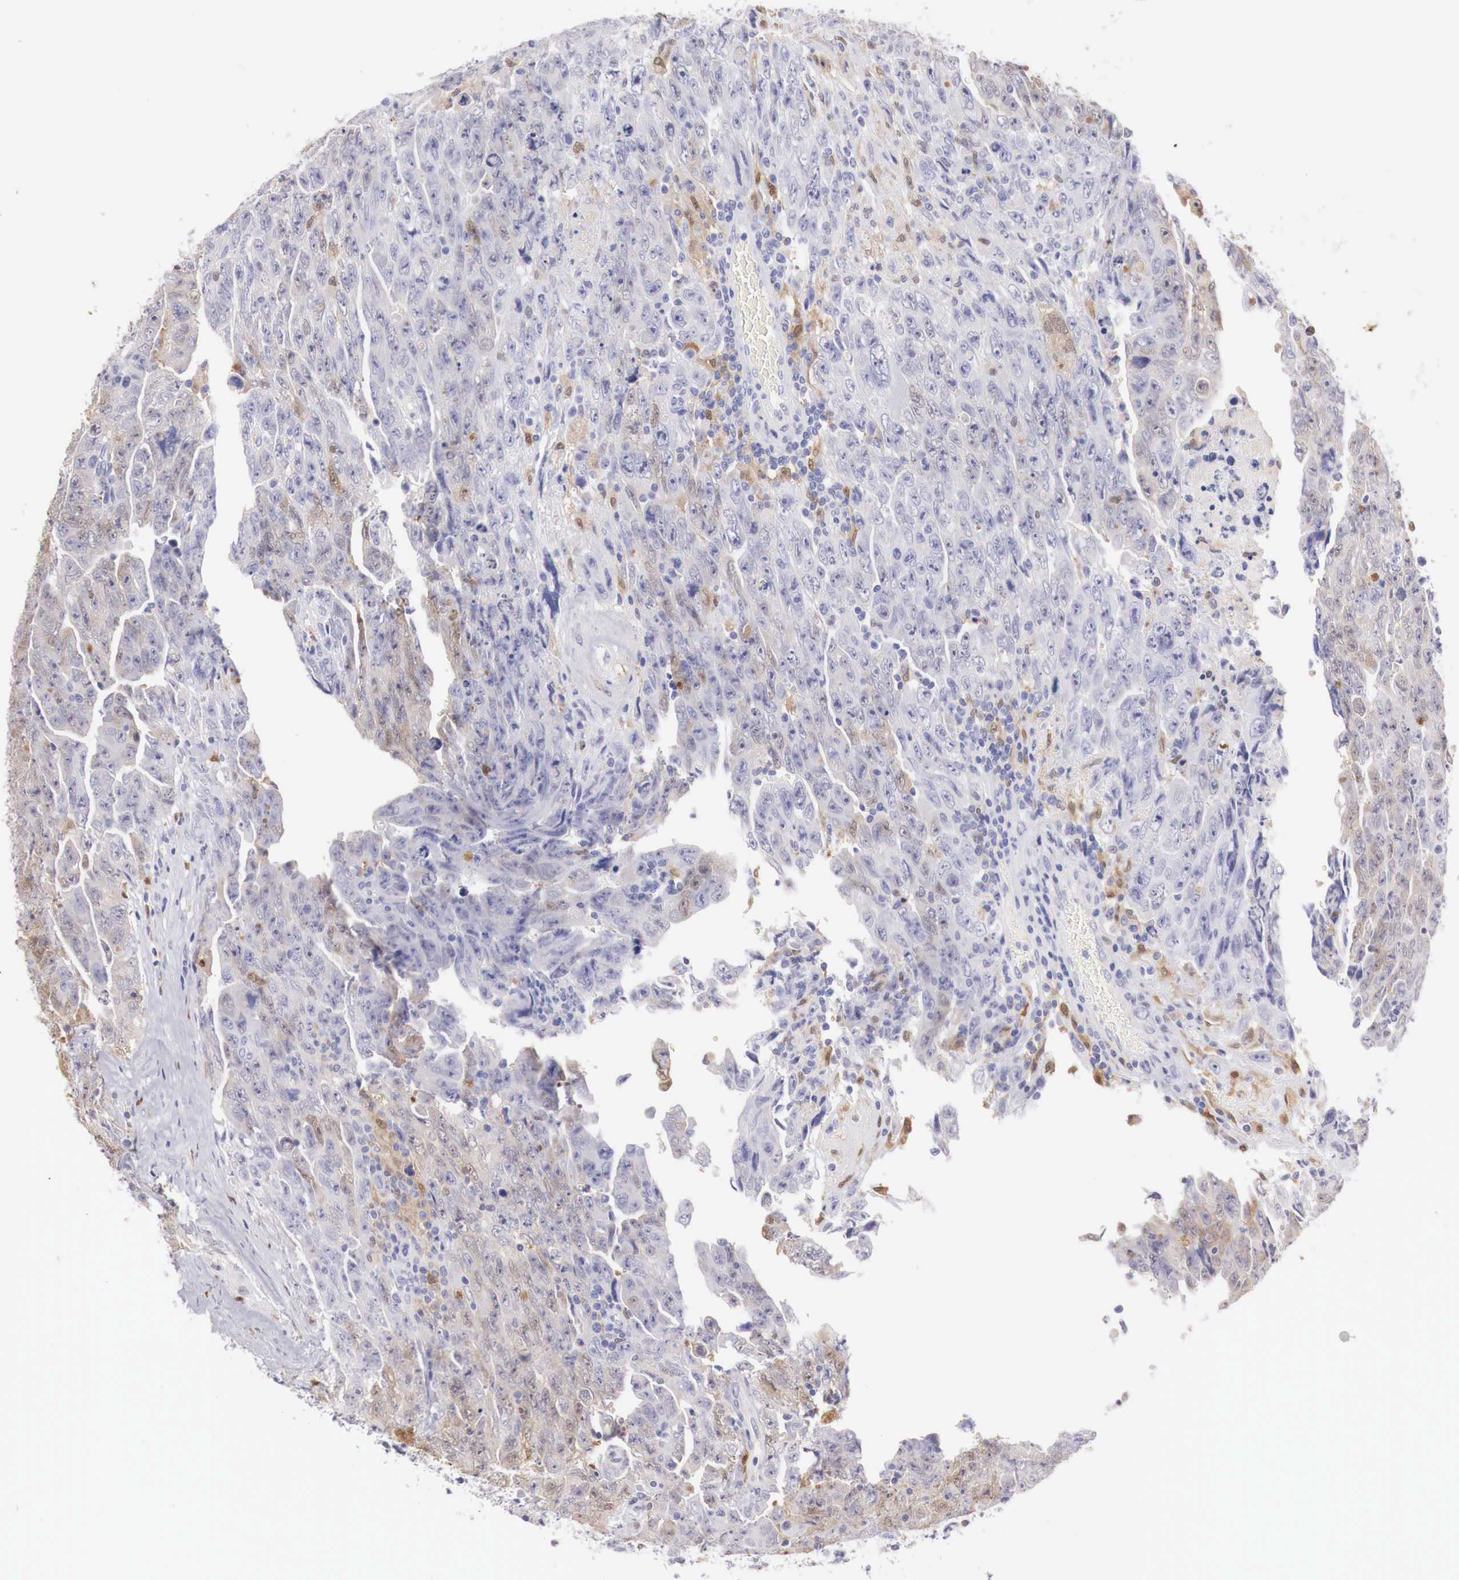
{"staining": {"intensity": "negative", "quantity": "none", "location": "none"}, "tissue": "testis cancer", "cell_type": "Tumor cells", "image_type": "cancer", "snomed": [{"axis": "morphology", "description": "Carcinoma, Embryonal, NOS"}, {"axis": "topography", "description": "Testis"}], "caption": "The IHC micrograph has no significant positivity in tumor cells of embryonal carcinoma (testis) tissue.", "gene": "RENBP", "patient": {"sex": "male", "age": 28}}